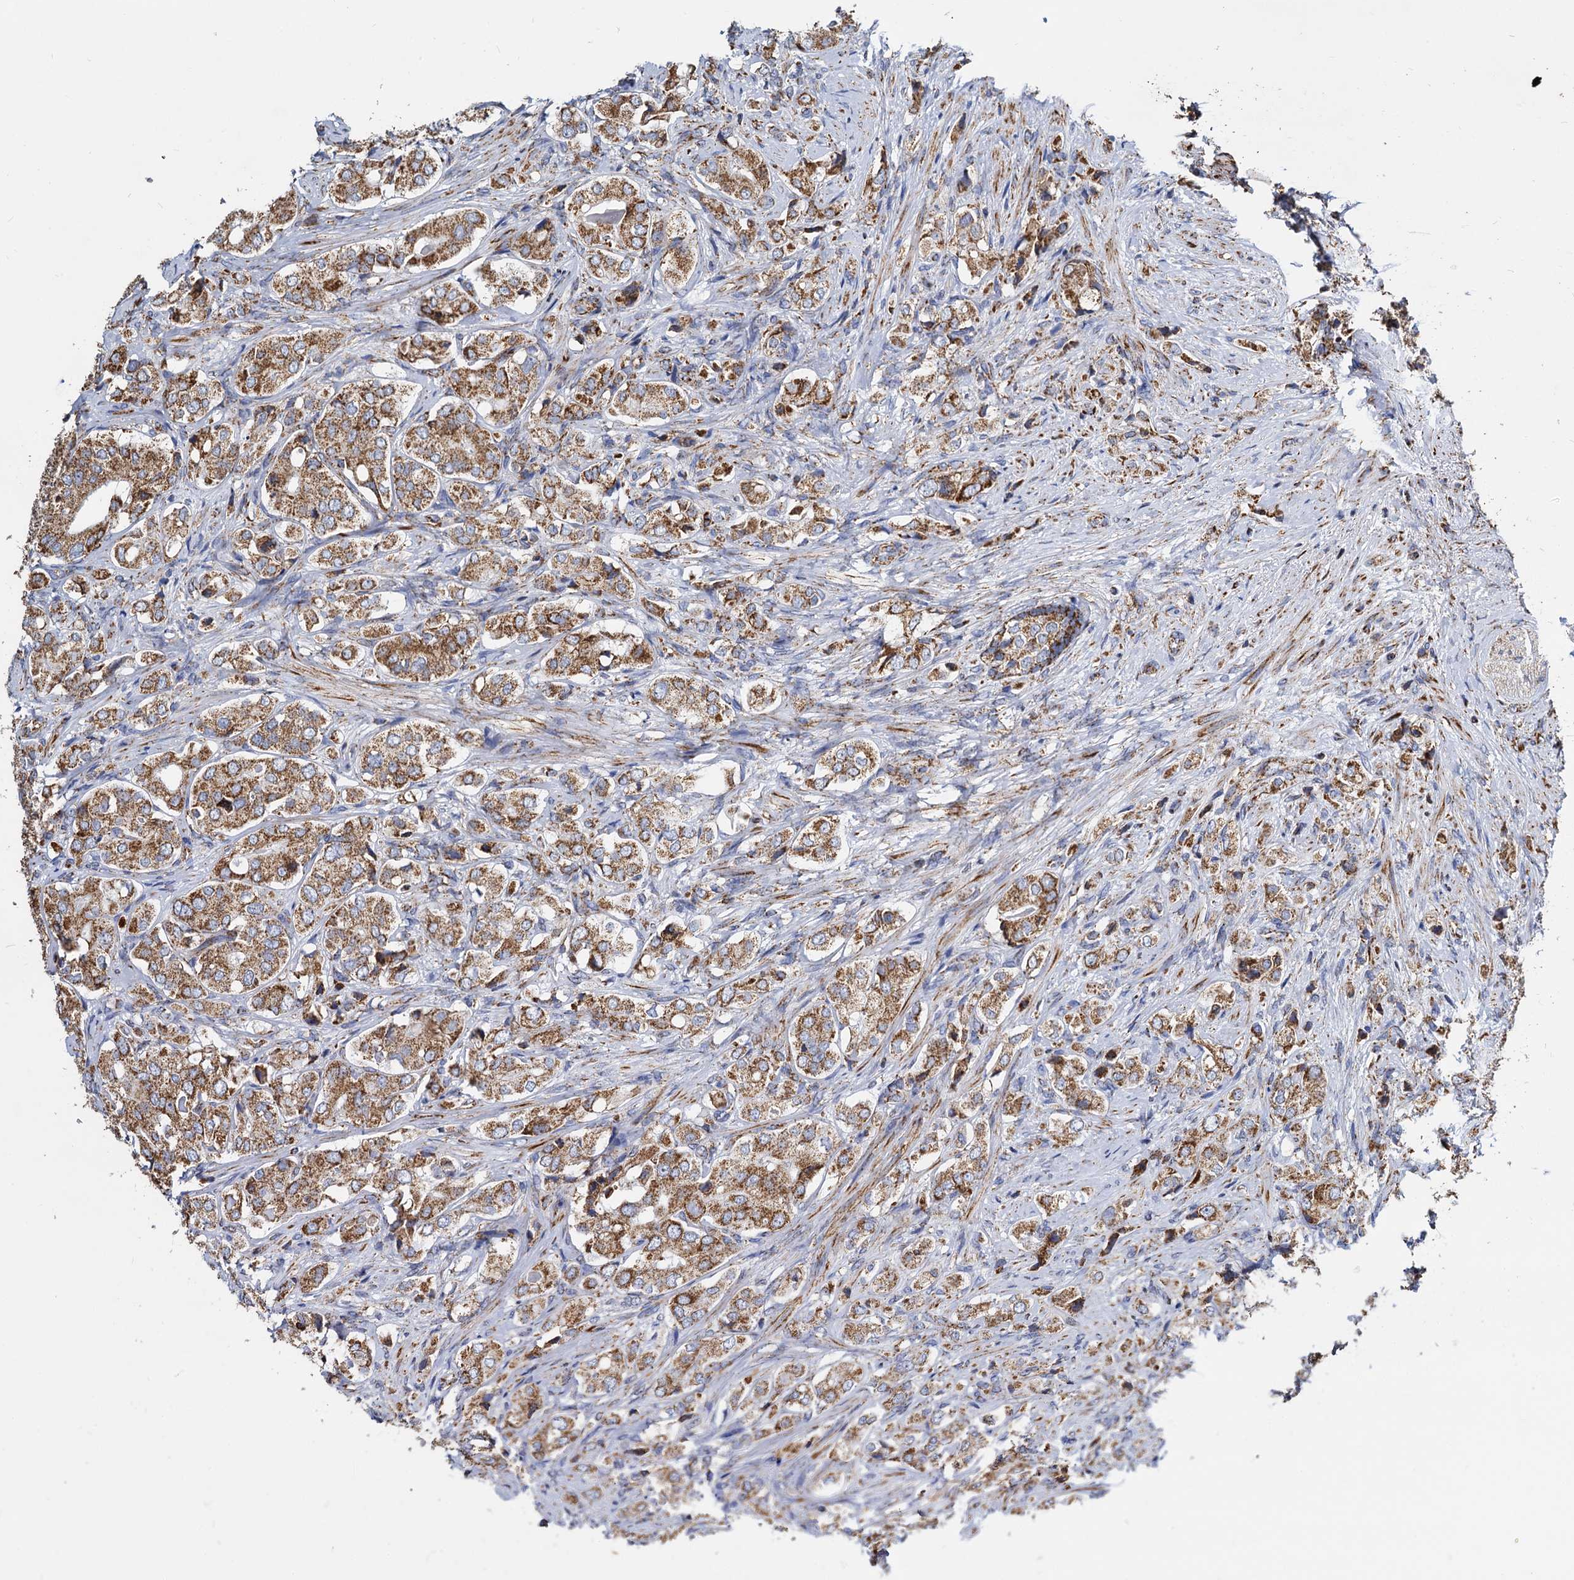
{"staining": {"intensity": "moderate", "quantity": ">75%", "location": "cytoplasmic/membranous"}, "tissue": "prostate cancer", "cell_type": "Tumor cells", "image_type": "cancer", "snomed": [{"axis": "morphology", "description": "Adenocarcinoma, High grade"}, {"axis": "topography", "description": "Prostate"}], "caption": "Protein expression analysis of adenocarcinoma (high-grade) (prostate) shows moderate cytoplasmic/membranous staining in about >75% of tumor cells.", "gene": "TIMM10", "patient": {"sex": "male", "age": 65}}